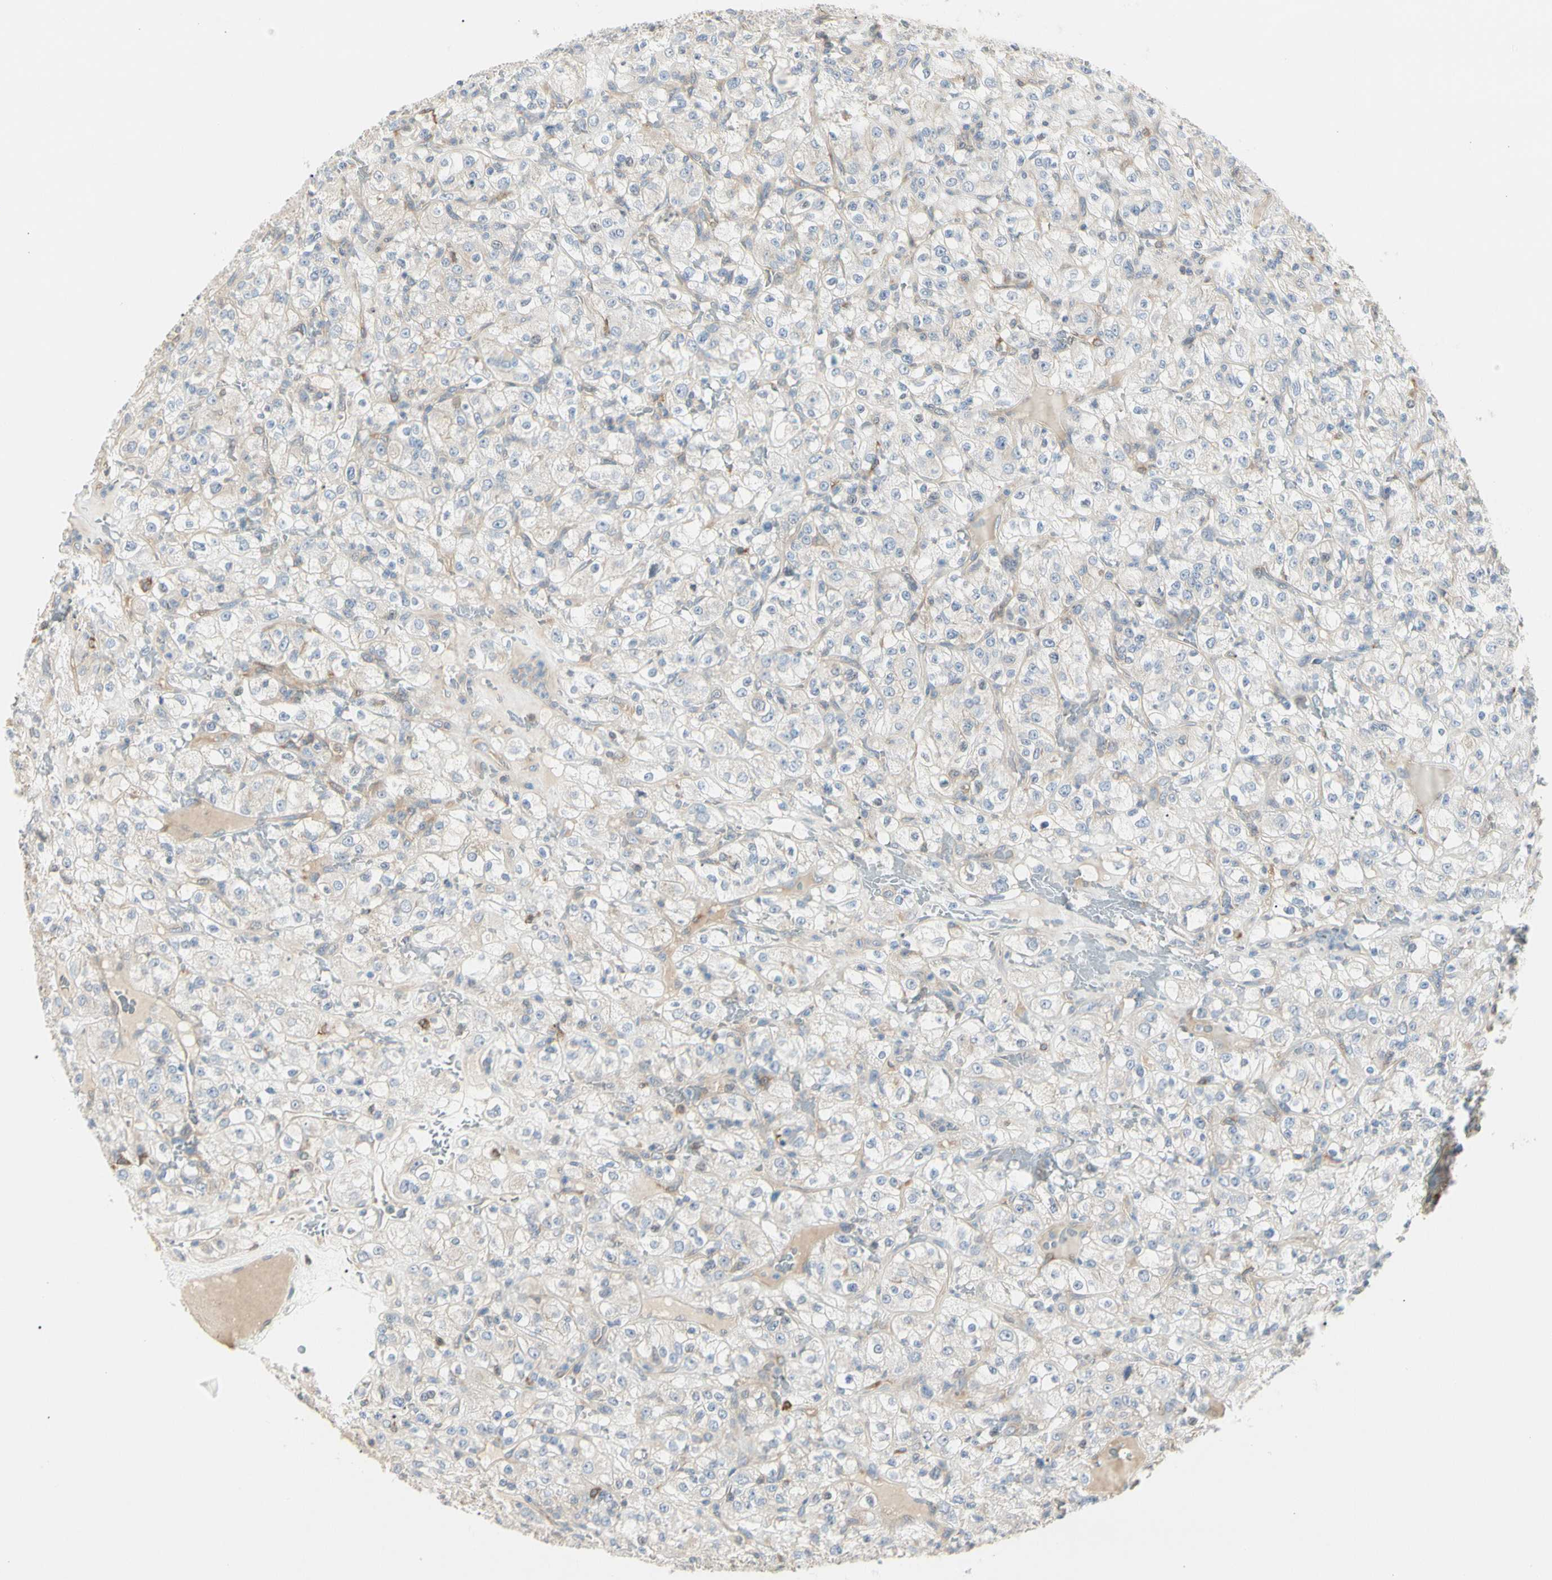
{"staining": {"intensity": "negative", "quantity": "none", "location": "none"}, "tissue": "renal cancer", "cell_type": "Tumor cells", "image_type": "cancer", "snomed": [{"axis": "morphology", "description": "Normal tissue, NOS"}, {"axis": "morphology", "description": "Adenocarcinoma, NOS"}, {"axis": "topography", "description": "Kidney"}], "caption": "Human renal adenocarcinoma stained for a protein using immunohistochemistry (IHC) shows no expression in tumor cells.", "gene": "NFKB2", "patient": {"sex": "female", "age": 72}}